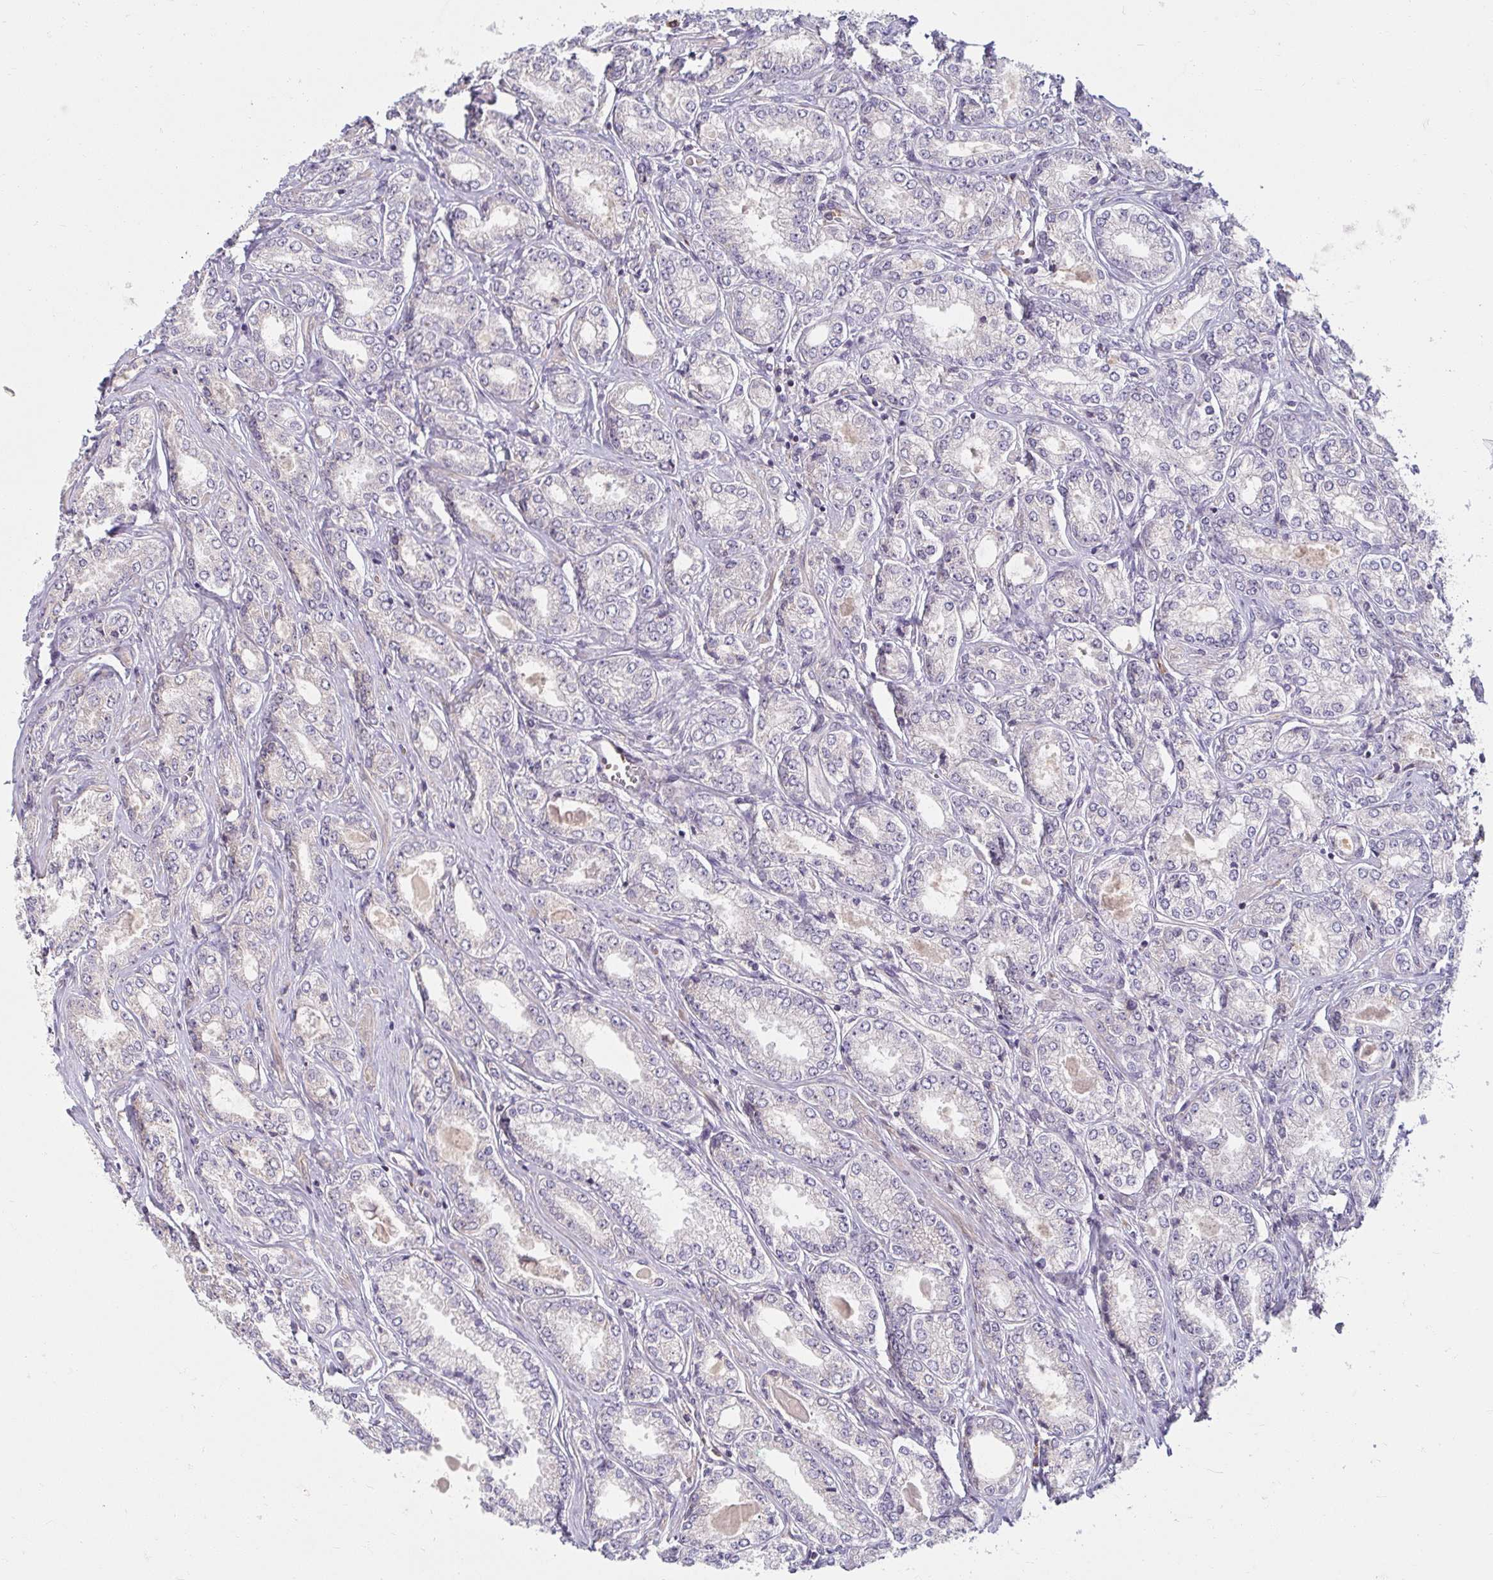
{"staining": {"intensity": "negative", "quantity": "none", "location": "none"}, "tissue": "prostate cancer", "cell_type": "Tumor cells", "image_type": "cancer", "snomed": [{"axis": "morphology", "description": "Adenocarcinoma, High grade"}, {"axis": "topography", "description": "Prostate"}], "caption": "The IHC histopathology image has no significant expression in tumor cells of prostate adenocarcinoma (high-grade) tissue.", "gene": "SKP2", "patient": {"sex": "male", "age": 68}}